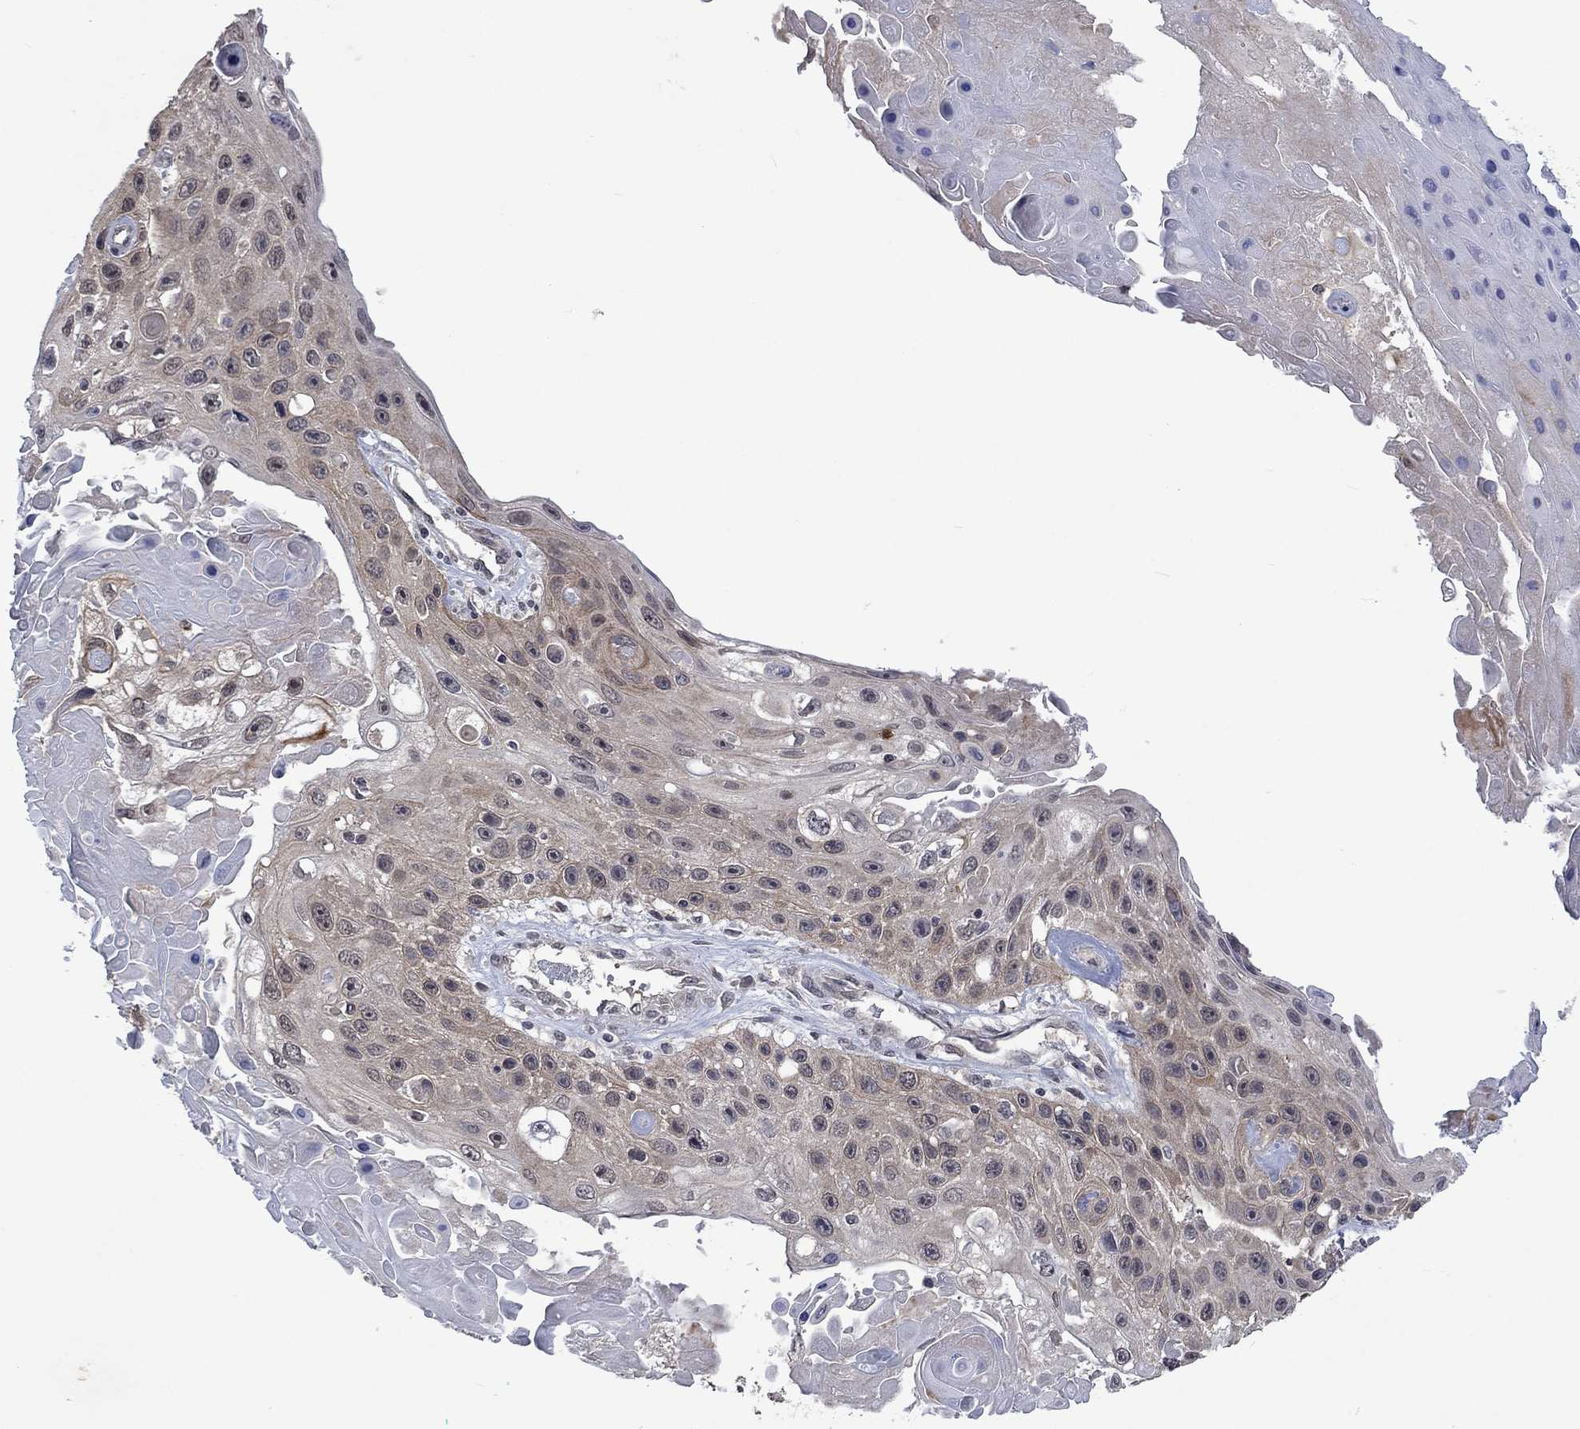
{"staining": {"intensity": "negative", "quantity": "none", "location": "none"}, "tissue": "skin cancer", "cell_type": "Tumor cells", "image_type": "cancer", "snomed": [{"axis": "morphology", "description": "Squamous cell carcinoma, NOS"}, {"axis": "topography", "description": "Skin"}], "caption": "There is no significant positivity in tumor cells of skin cancer.", "gene": "PPP1R9A", "patient": {"sex": "male", "age": 82}}